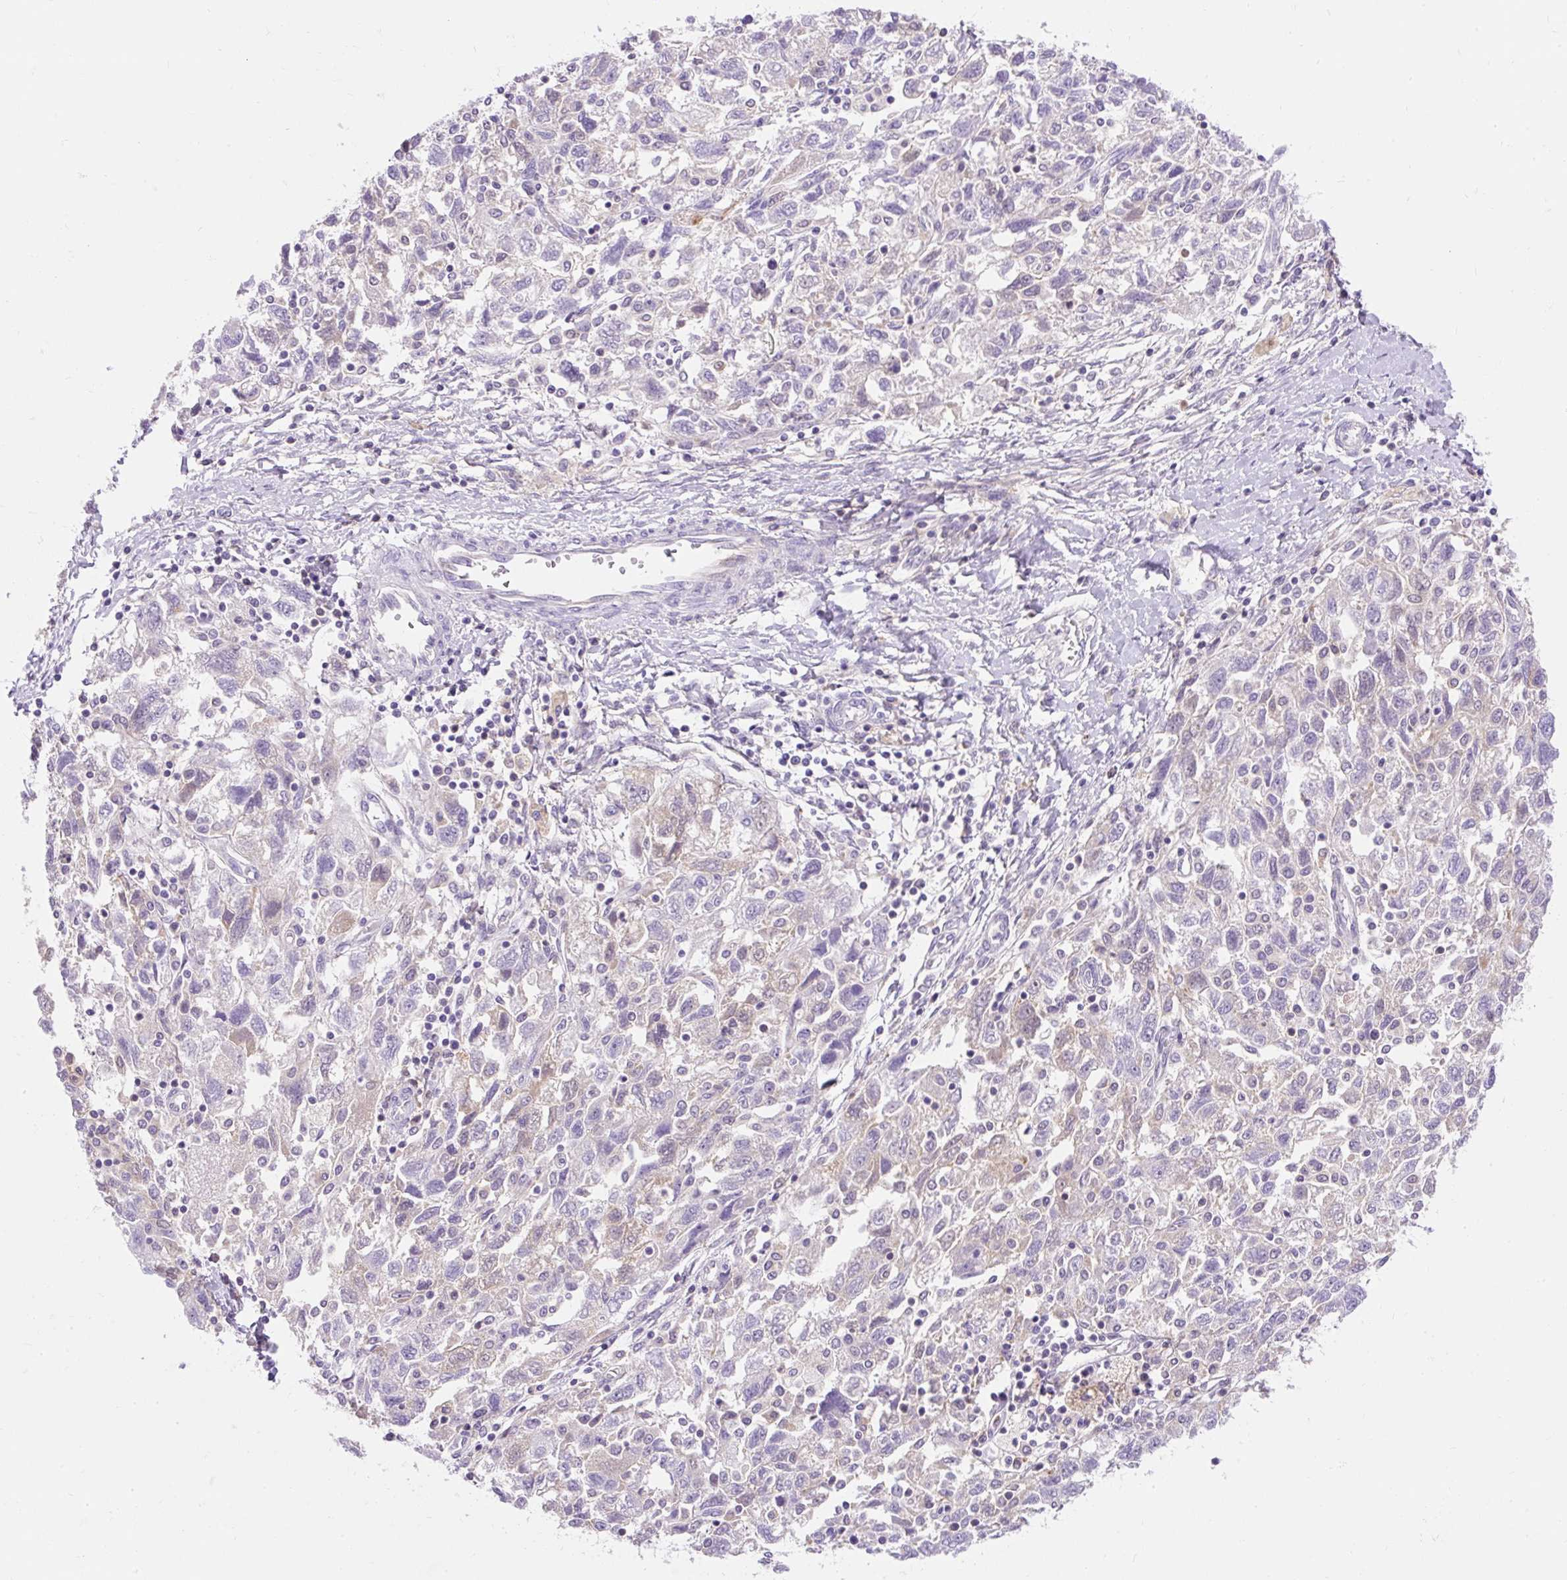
{"staining": {"intensity": "weak", "quantity": "<25%", "location": "cytoplasmic/membranous"}, "tissue": "ovarian cancer", "cell_type": "Tumor cells", "image_type": "cancer", "snomed": [{"axis": "morphology", "description": "Carcinoma, NOS"}, {"axis": "morphology", "description": "Cystadenocarcinoma, serous, NOS"}, {"axis": "topography", "description": "Ovary"}], "caption": "DAB (3,3'-diaminobenzidine) immunohistochemical staining of carcinoma (ovarian) displays no significant staining in tumor cells. Brightfield microscopy of IHC stained with DAB (brown) and hematoxylin (blue), captured at high magnification.", "gene": "TMEM150C", "patient": {"sex": "female", "age": 69}}